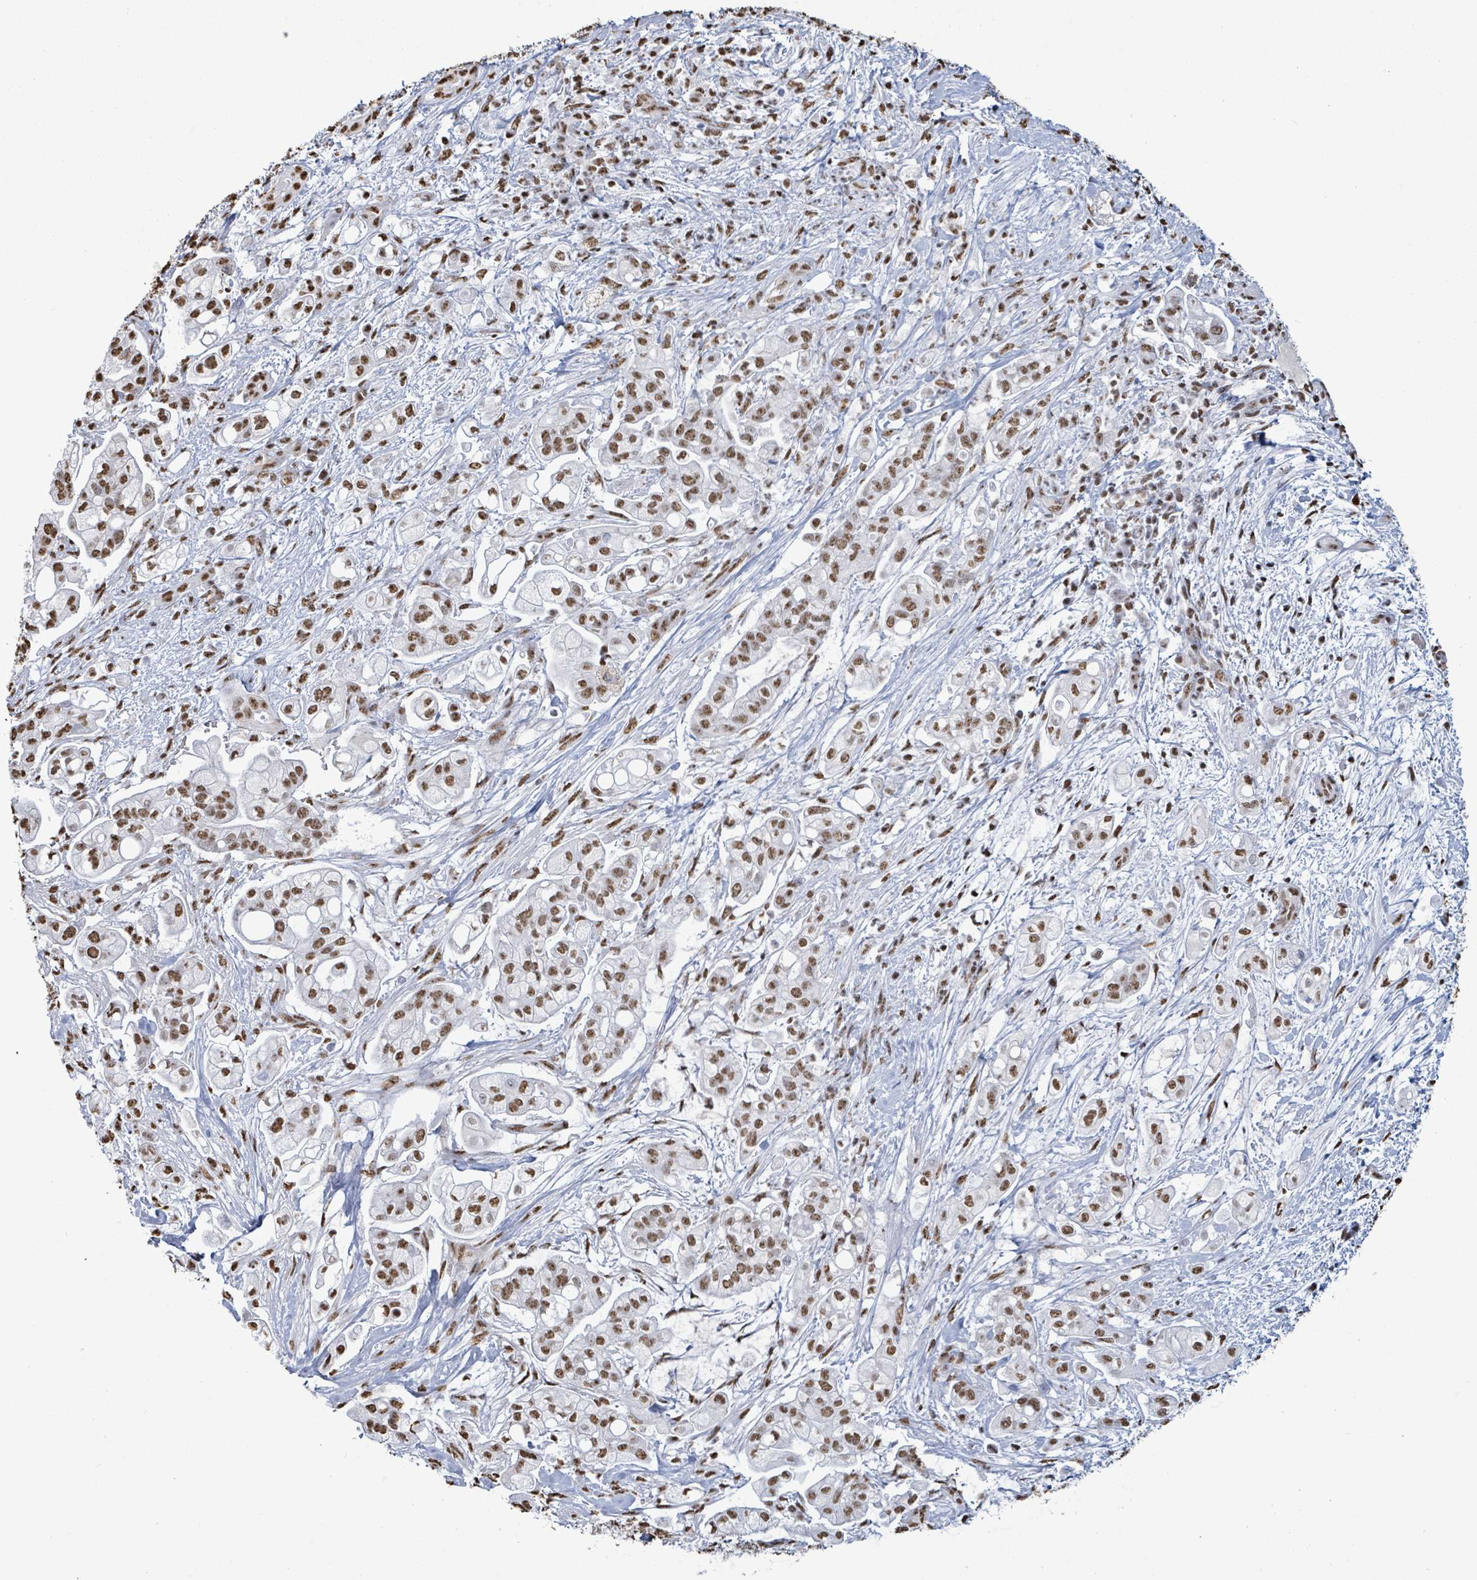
{"staining": {"intensity": "moderate", "quantity": ">75%", "location": "nuclear"}, "tissue": "pancreatic cancer", "cell_type": "Tumor cells", "image_type": "cancer", "snomed": [{"axis": "morphology", "description": "Adenocarcinoma, NOS"}, {"axis": "topography", "description": "Pancreas"}], "caption": "Protein staining demonstrates moderate nuclear positivity in approximately >75% of tumor cells in pancreatic cancer.", "gene": "SAMD14", "patient": {"sex": "female", "age": 69}}